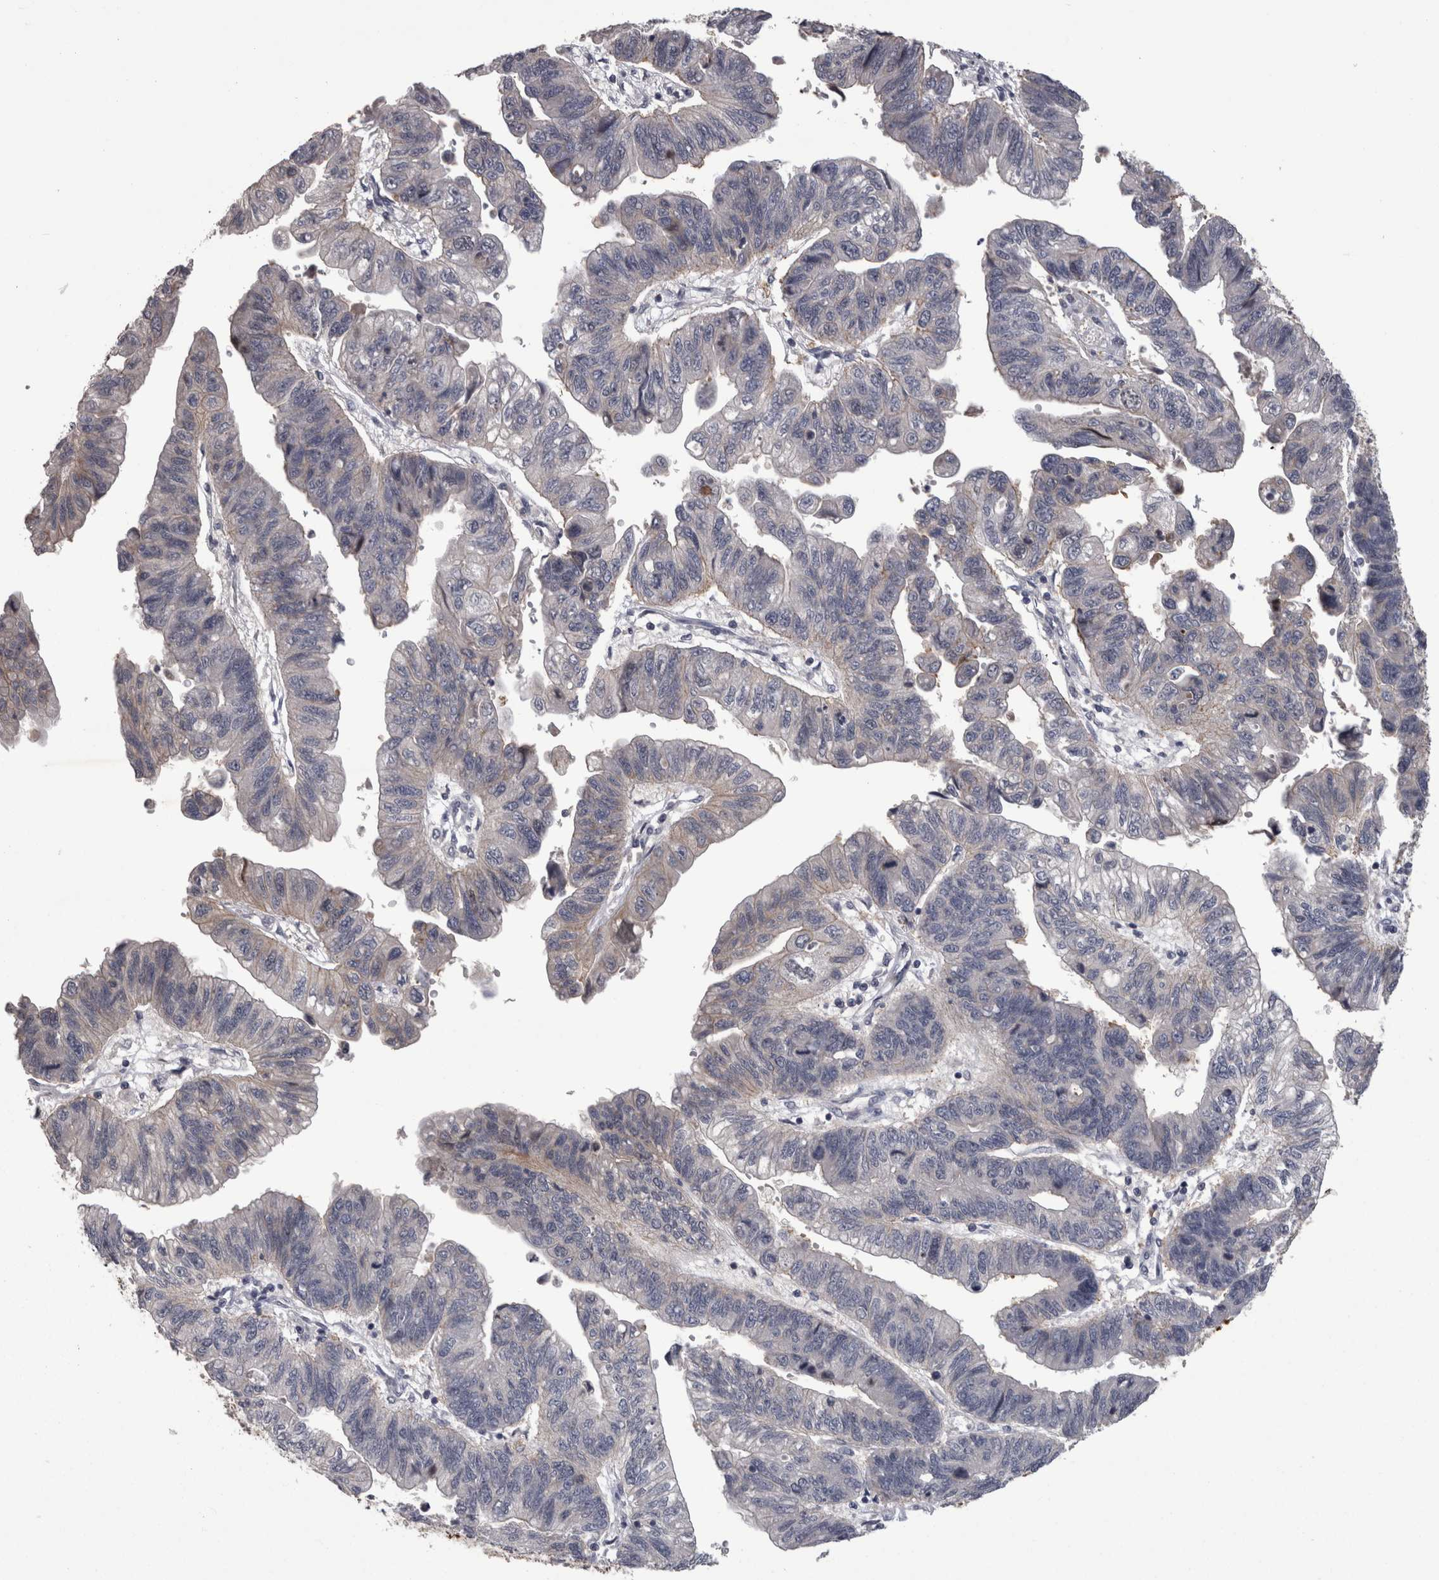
{"staining": {"intensity": "negative", "quantity": "none", "location": "none"}, "tissue": "stomach cancer", "cell_type": "Tumor cells", "image_type": "cancer", "snomed": [{"axis": "morphology", "description": "Adenocarcinoma, NOS"}, {"axis": "topography", "description": "Stomach"}], "caption": "Image shows no protein expression in tumor cells of stomach cancer tissue.", "gene": "PON3", "patient": {"sex": "male", "age": 59}}